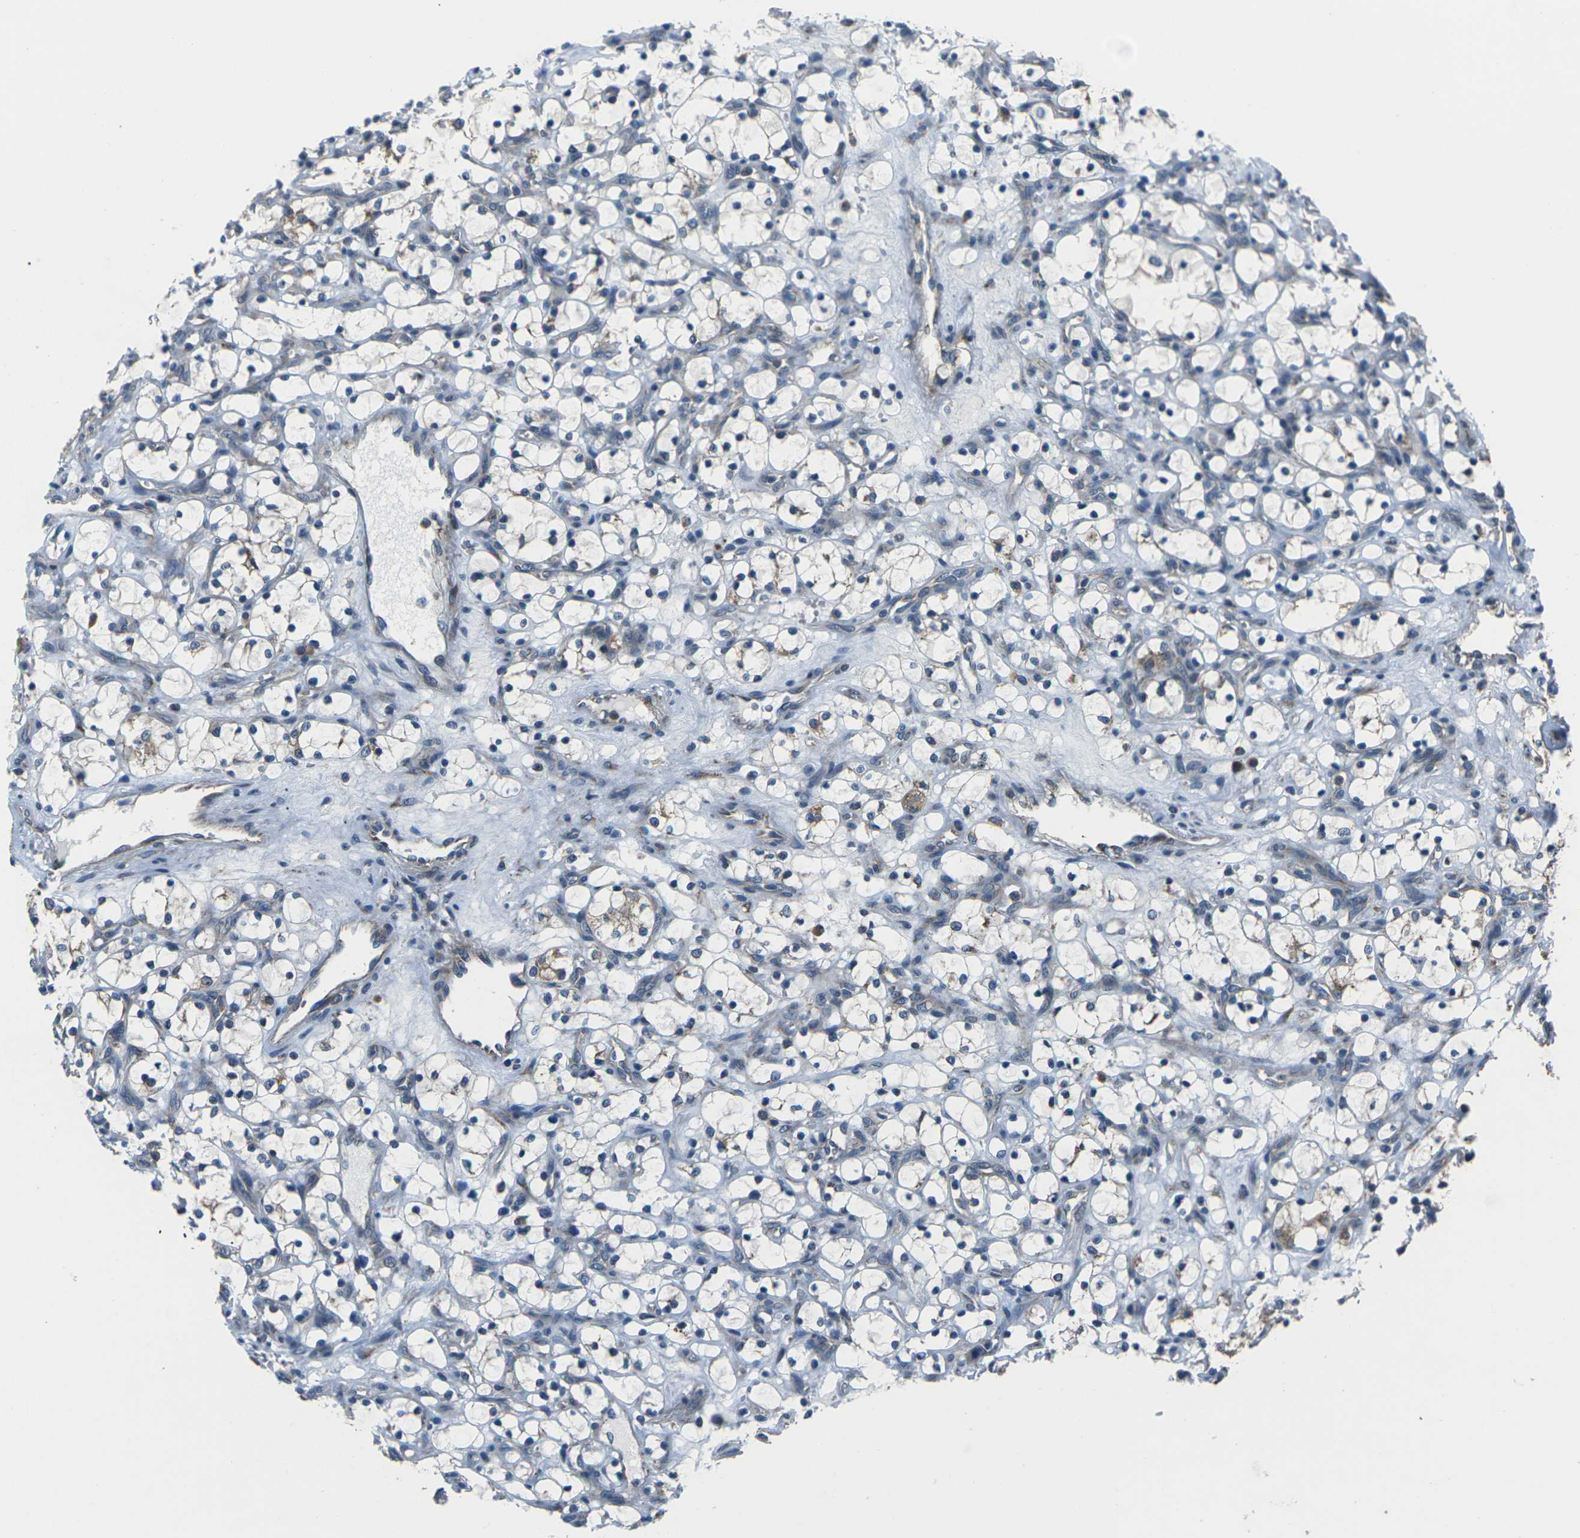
{"staining": {"intensity": "moderate", "quantity": "<25%", "location": "cytoplasmic/membranous"}, "tissue": "renal cancer", "cell_type": "Tumor cells", "image_type": "cancer", "snomed": [{"axis": "morphology", "description": "Adenocarcinoma, NOS"}, {"axis": "topography", "description": "Kidney"}], "caption": "Human adenocarcinoma (renal) stained with a brown dye reveals moderate cytoplasmic/membranous positive positivity in approximately <25% of tumor cells.", "gene": "GABRP", "patient": {"sex": "female", "age": 69}}